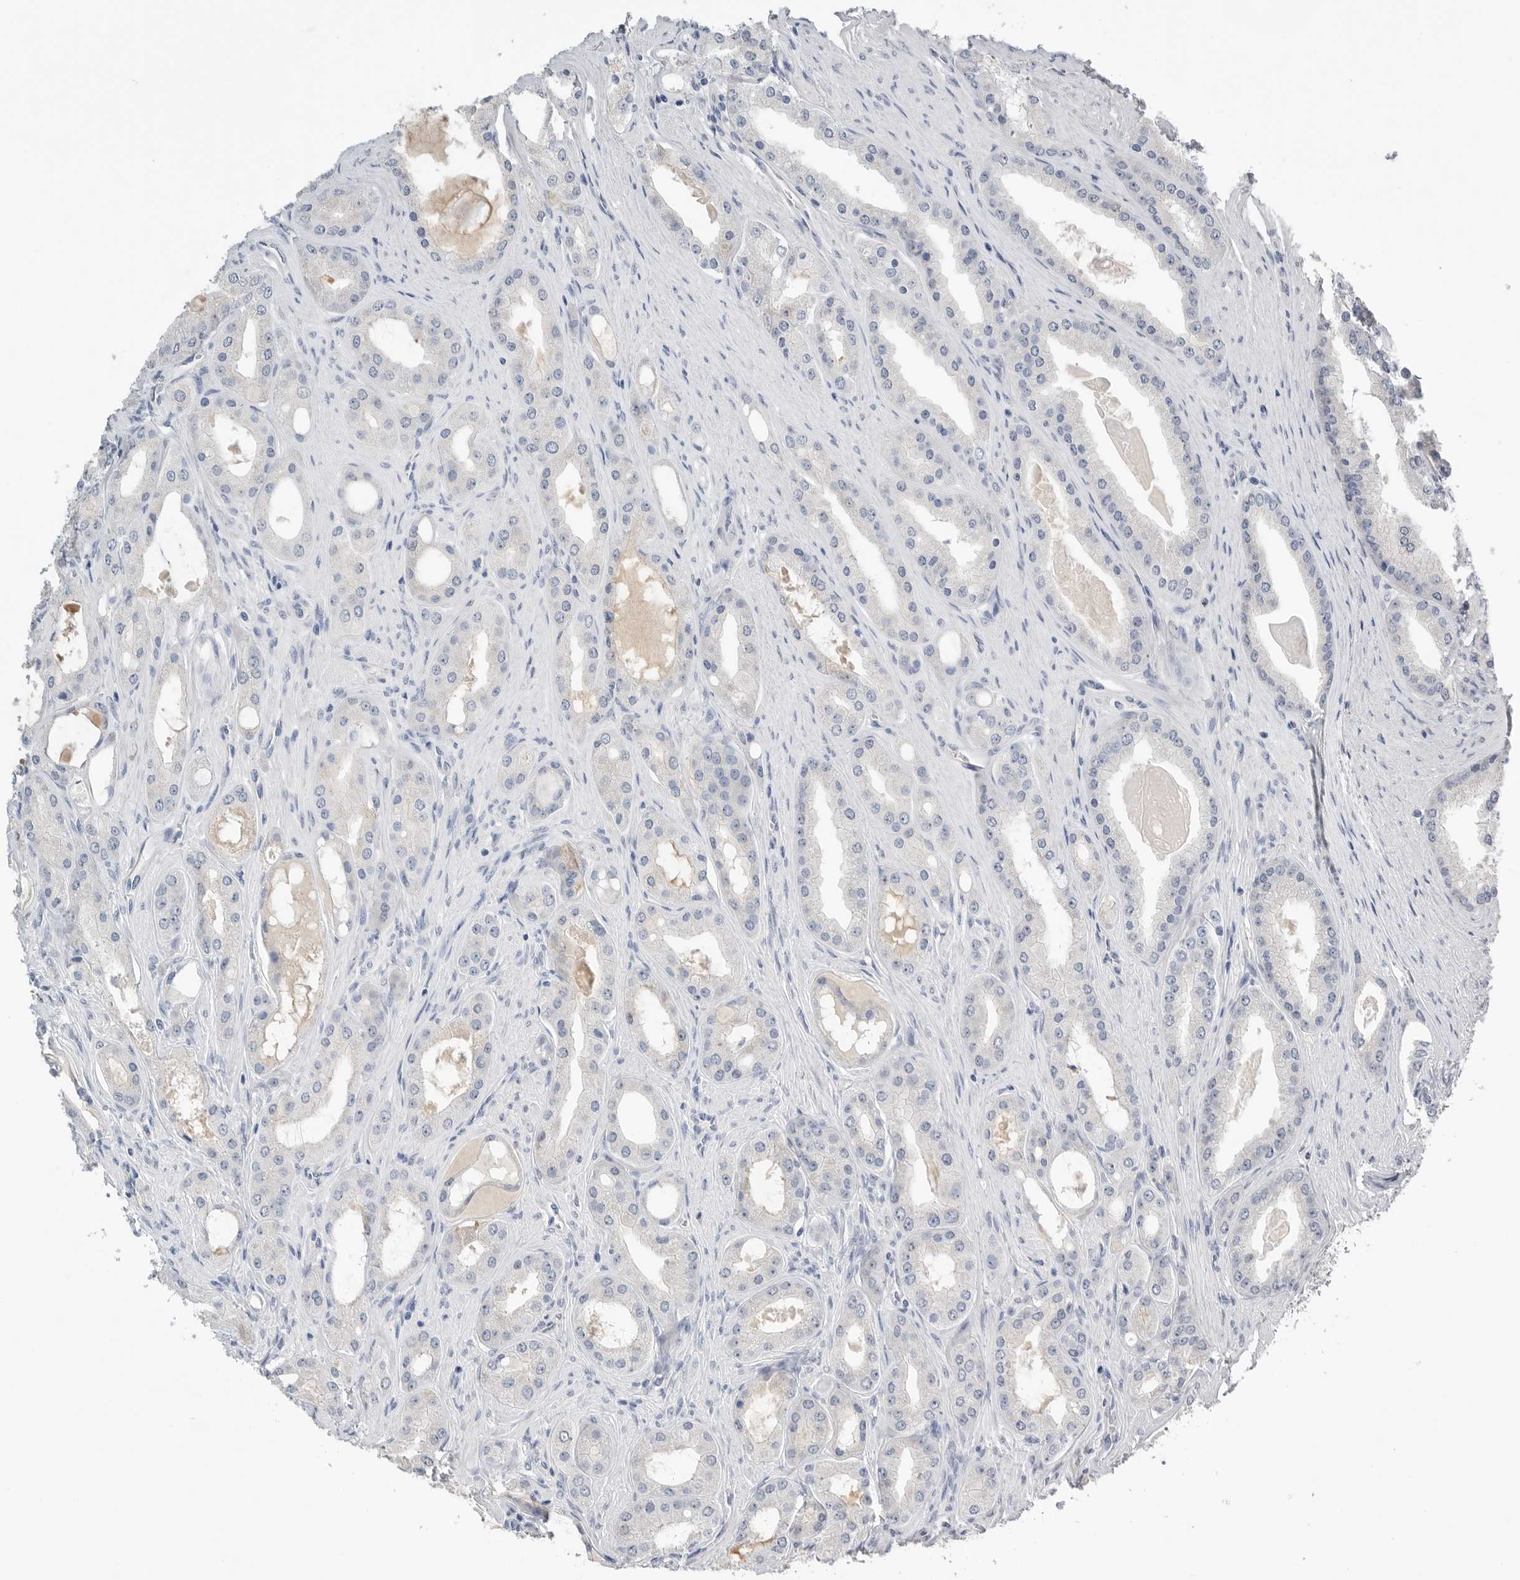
{"staining": {"intensity": "negative", "quantity": "none", "location": "none"}, "tissue": "prostate cancer", "cell_type": "Tumor cells", "image_type": "cancer", "snomed": [{"axis": "morphology", "description": "Adenocarcinoma, High grade"}, {"axis": "topography", "description": "Prostate"}], "caption": "Immunohistochemistry (IHC) micrograph of neoplastic tissue: prostate cancer (adenocarcinoma (high-grade)) stained with DAB demonstrates no significant protein staining in tumor cells.", "gene": "FABP6", "patient": {"sex": "male", "age": 60}}